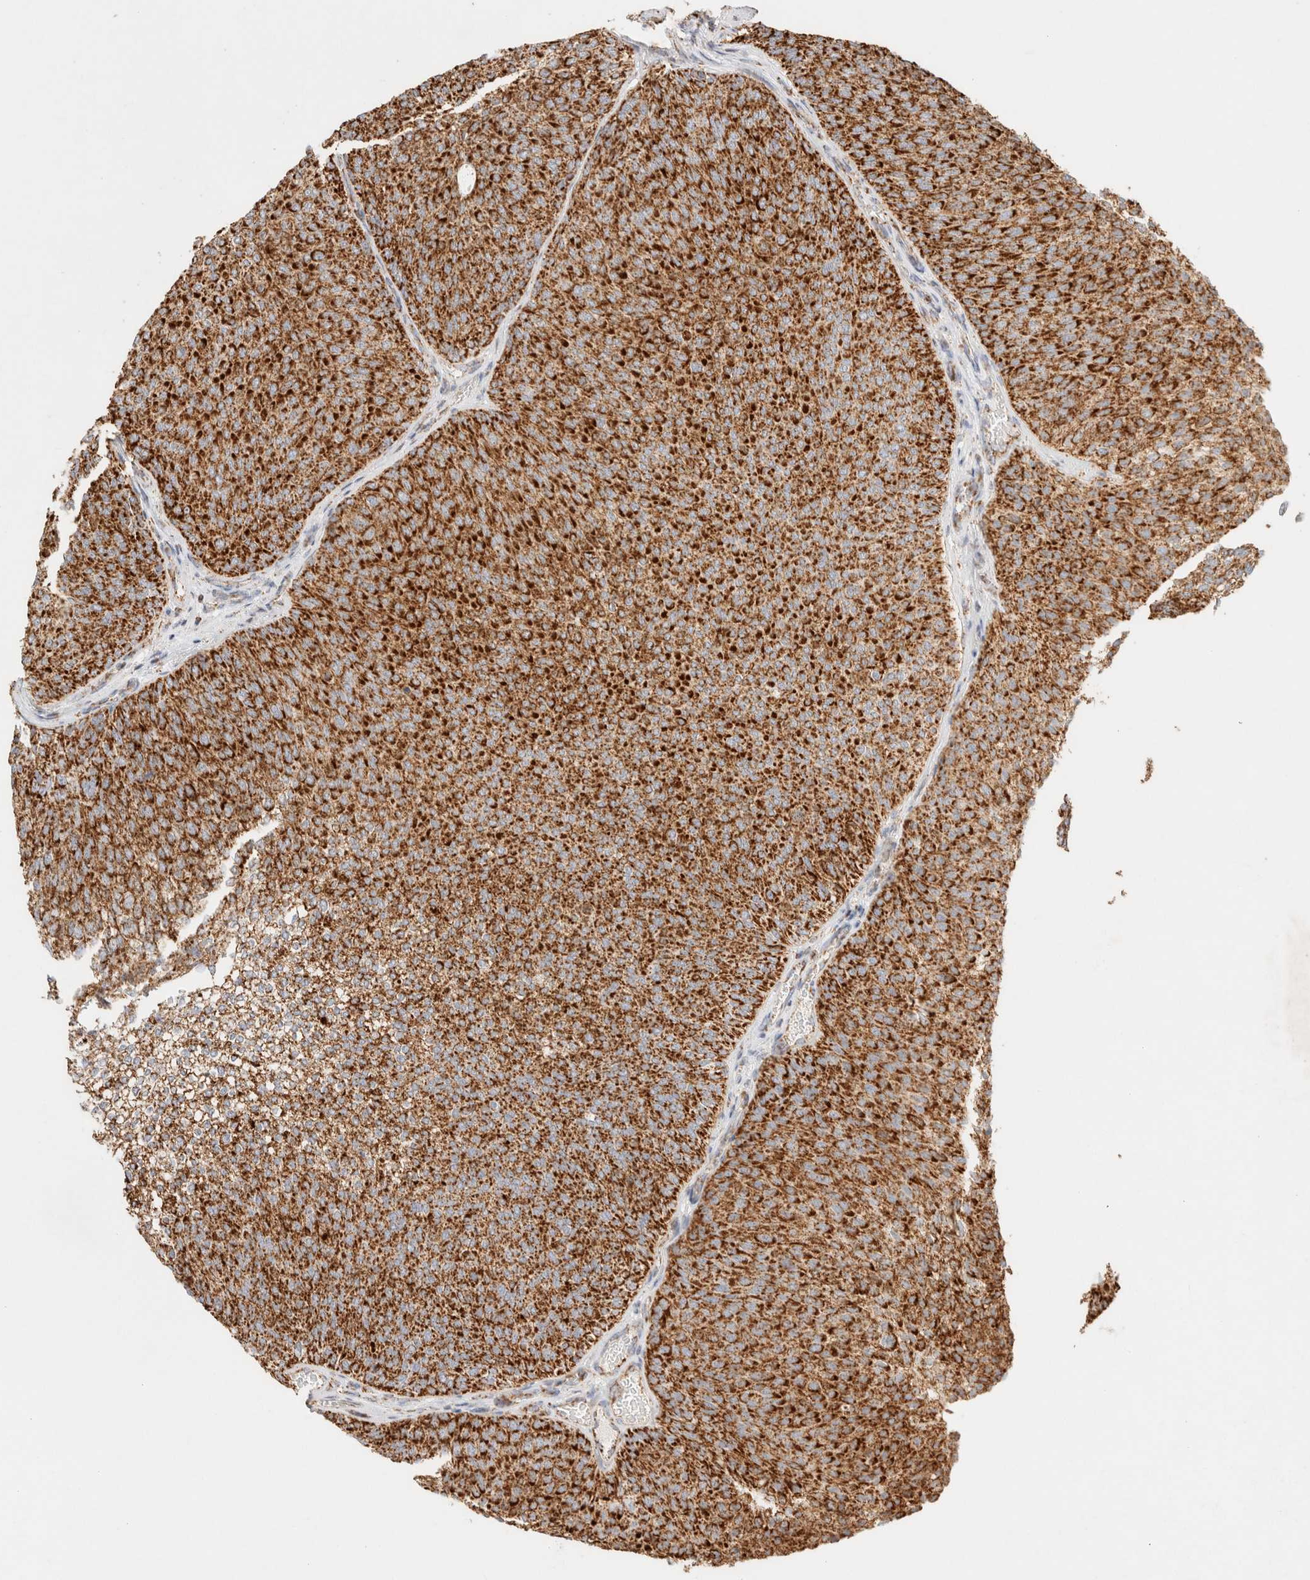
{"staining": {"intensity": "strong", "quantity": ">75%", "location": "cytoplasmic/membranous"}, "tissue": "urothelial cancer", "cell_type": "Tumor cells", "image_type": "cancer", "snomed": [{"axis": "morphology", "description": "Urothelial carcinoma, Low grade"}, {"axis": "topography", "description": "Urinary bladder"}], "caption": "A high-resolution image shows immunohistochemistry staining of urothelial carcinoma (low-grade), which shows strong cytoplasmic/membranous staining in approximately >75% of tumor cells. (brown staining indicates protein expression, while blue staining denotes nuclei).", "gene": "PHB2", "patient": {"sex": "female", "age": 79}}